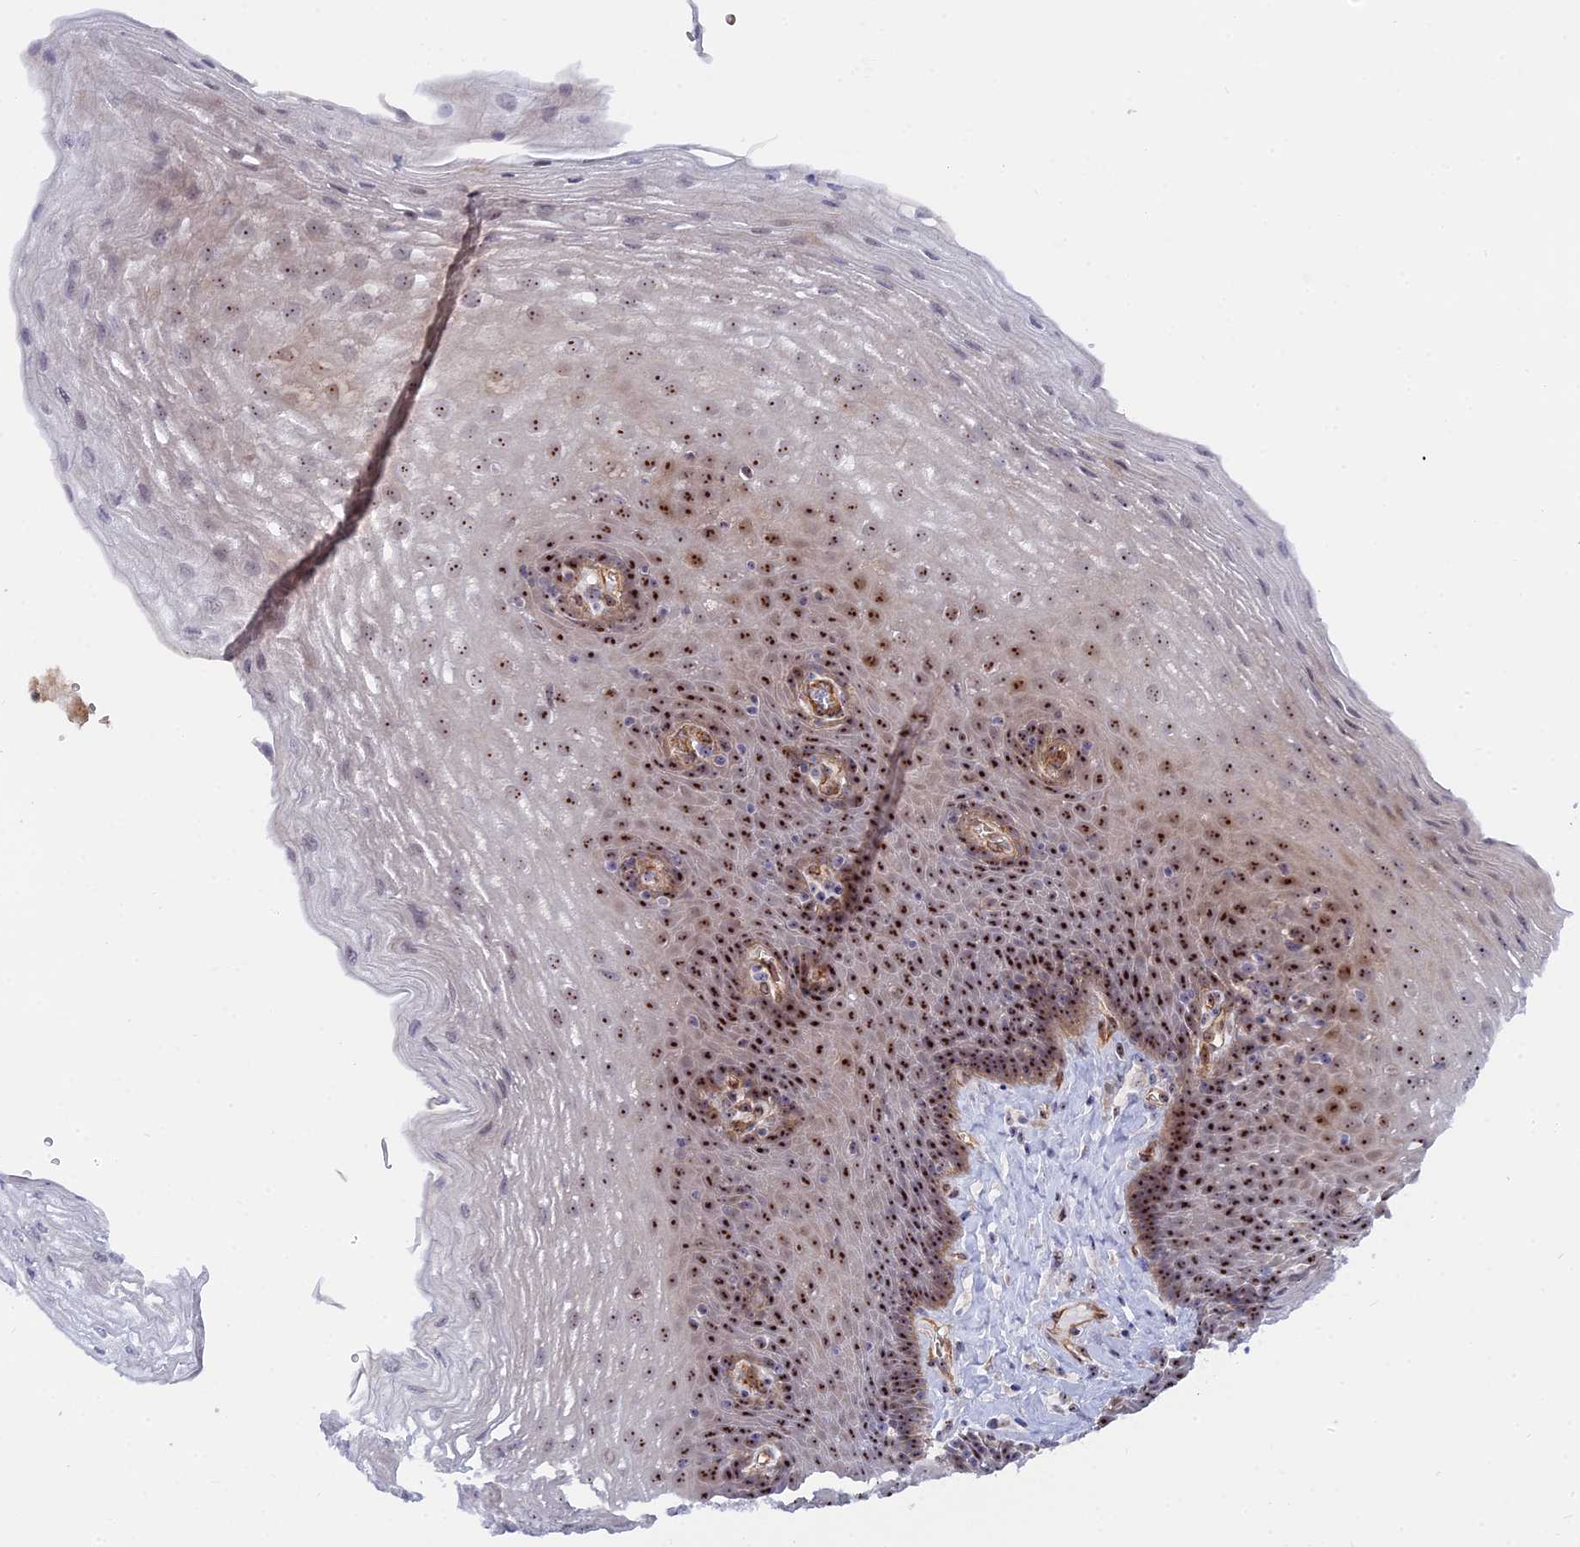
{"staining": {"intensity": "strong", "quantity": ">75%", "location": "nuclear"}, "tissue": "esophagus", "cell_type": "Squamous epithelial cells", "image_type": "normal", "snomed": [{"axis": "morphology", "description": "Normal tissue, NOS"}, {"axis": "topography", "description": "Esophagus"}], "caption": "Immunohistochemical staining of unremarkable esophagus shows strong nuclear protein expression in approximately >75% of squamous epithelial cells.", "gene": "DBNDD1", "patient": {"sex": "female", "age": 66}}